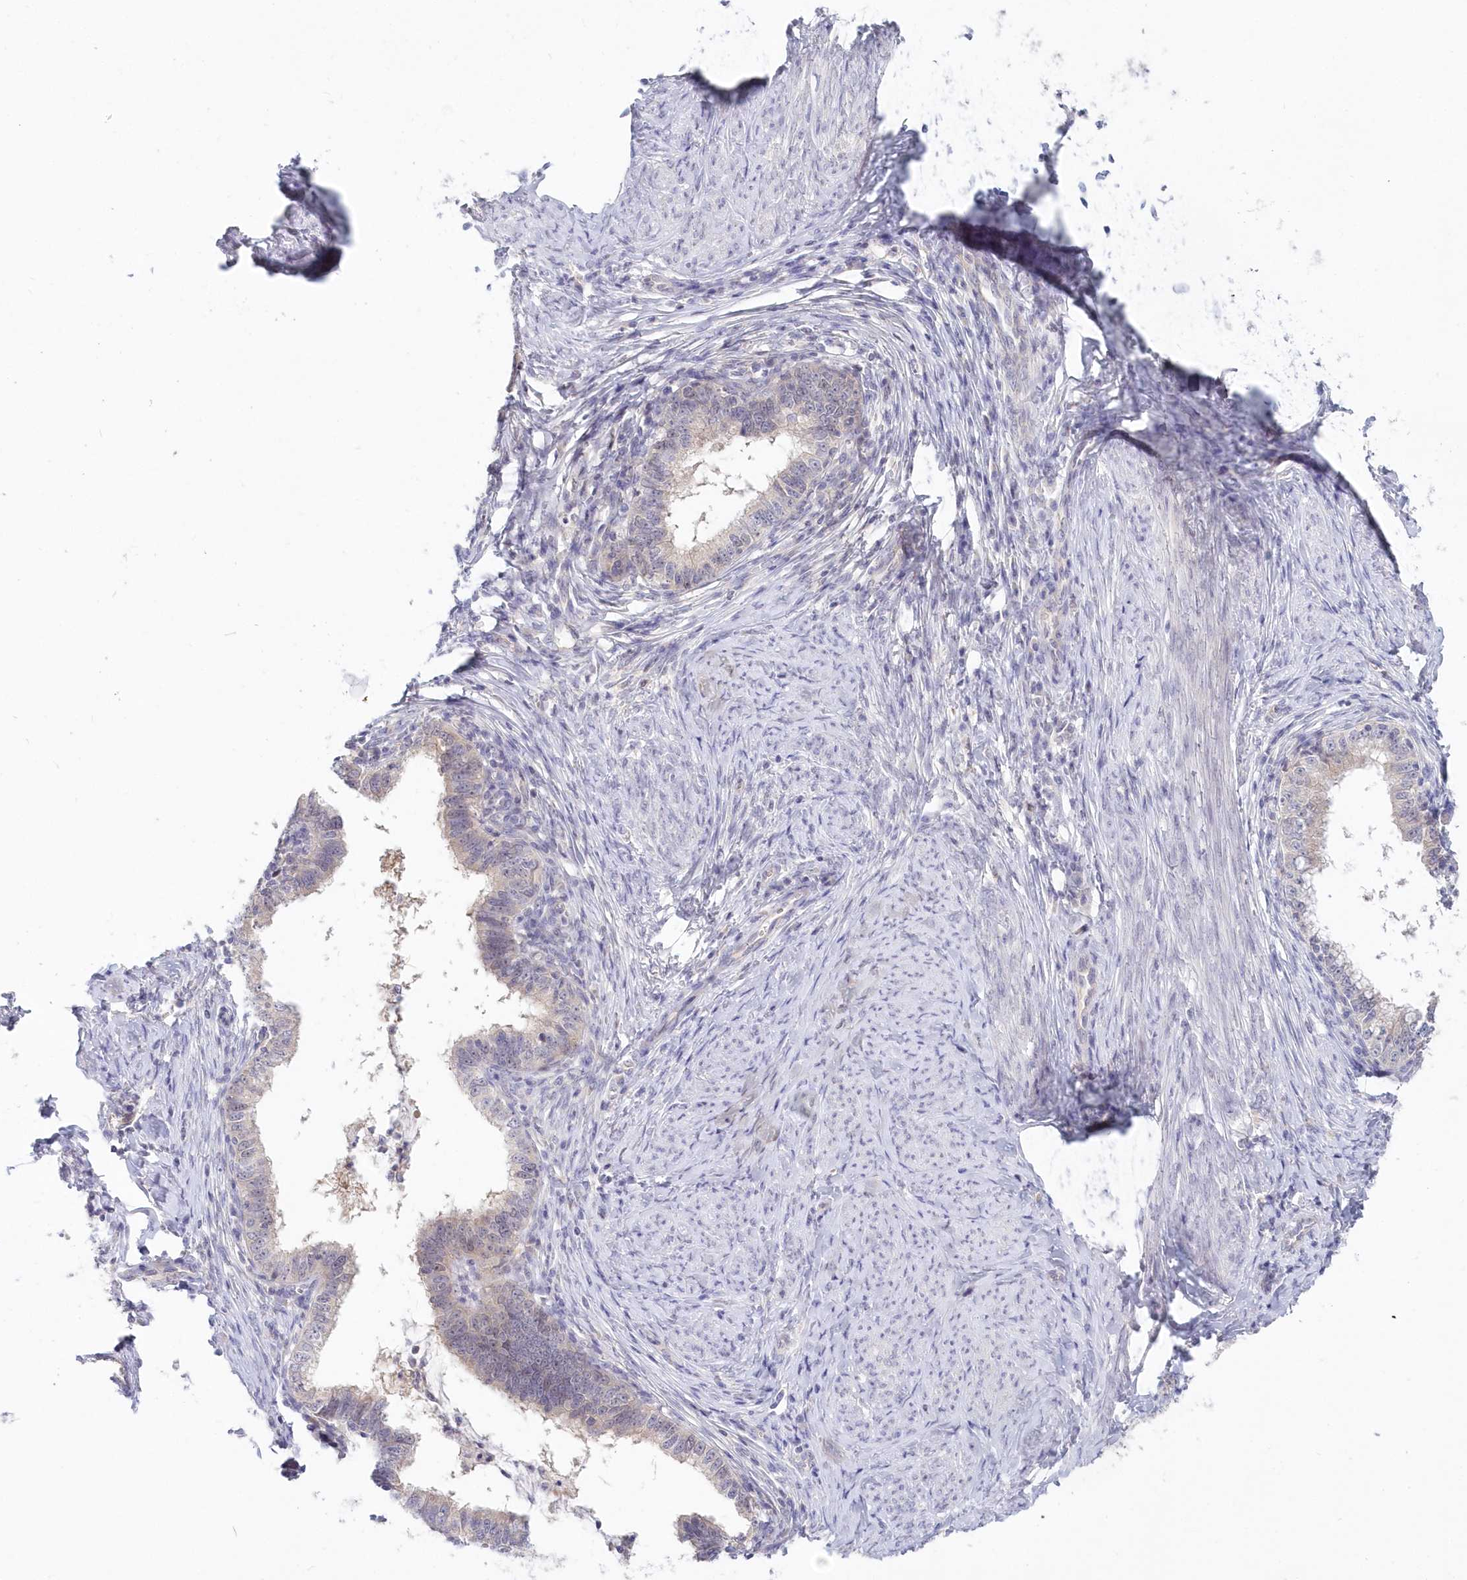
{"staining": {"intensity": "negative", "quantity": "none", "location": "none"}, "tissue": "cervical cancer", "cell_type": "Tumor cells", "image_type": "cancer", "snomed": [{"axis": "morphology", "description": "Adenocarcinoma, NOS"}, {"axis": "topography", "description": "Cervix"}], "caption": "Tumor cells show no significant staining in cervical cancer (adenocarcinoma).", "gene": "KATNA1", "patient": {"sex": "female", "age": 36}}